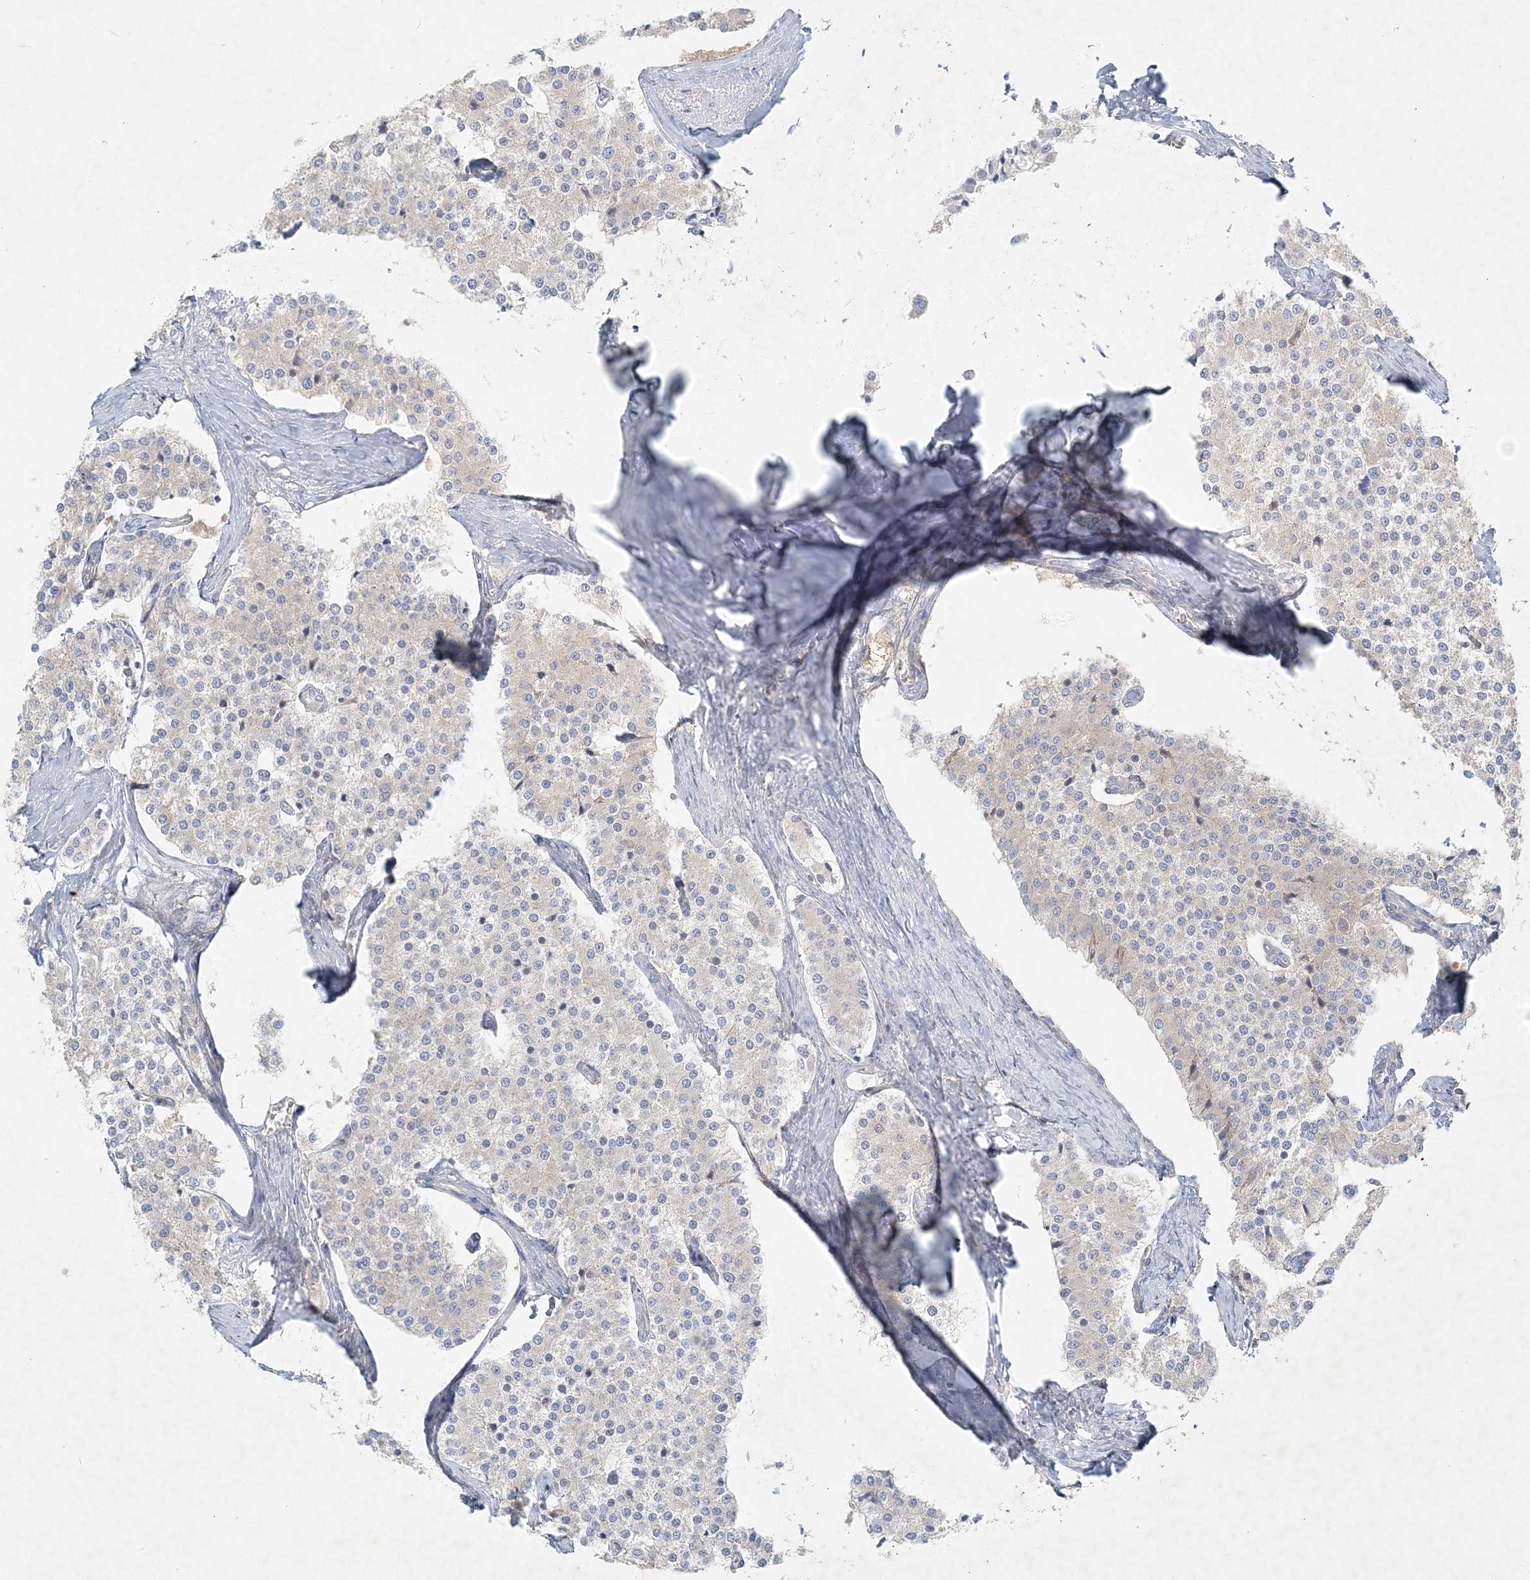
{"staining": {"intensity": "weak", "quantity": "<25%", "location": "cytoplasmic/membranous"}, "tissue": "carcinoid", "cell_type": "Tumor cells", "image_type": "cancer", "snomed": [{"axis": "morphology", "description": "Carcinoid, malignant, NOS"}, {"axis": "topography", "description": "Colon"}], "caption": "A histopathology image of malignant carcinoid stained for a protein reveals no brown staining in tumor cells.", "gene": "STK11IP", "patient": {"sex": "female", "age": 52}}